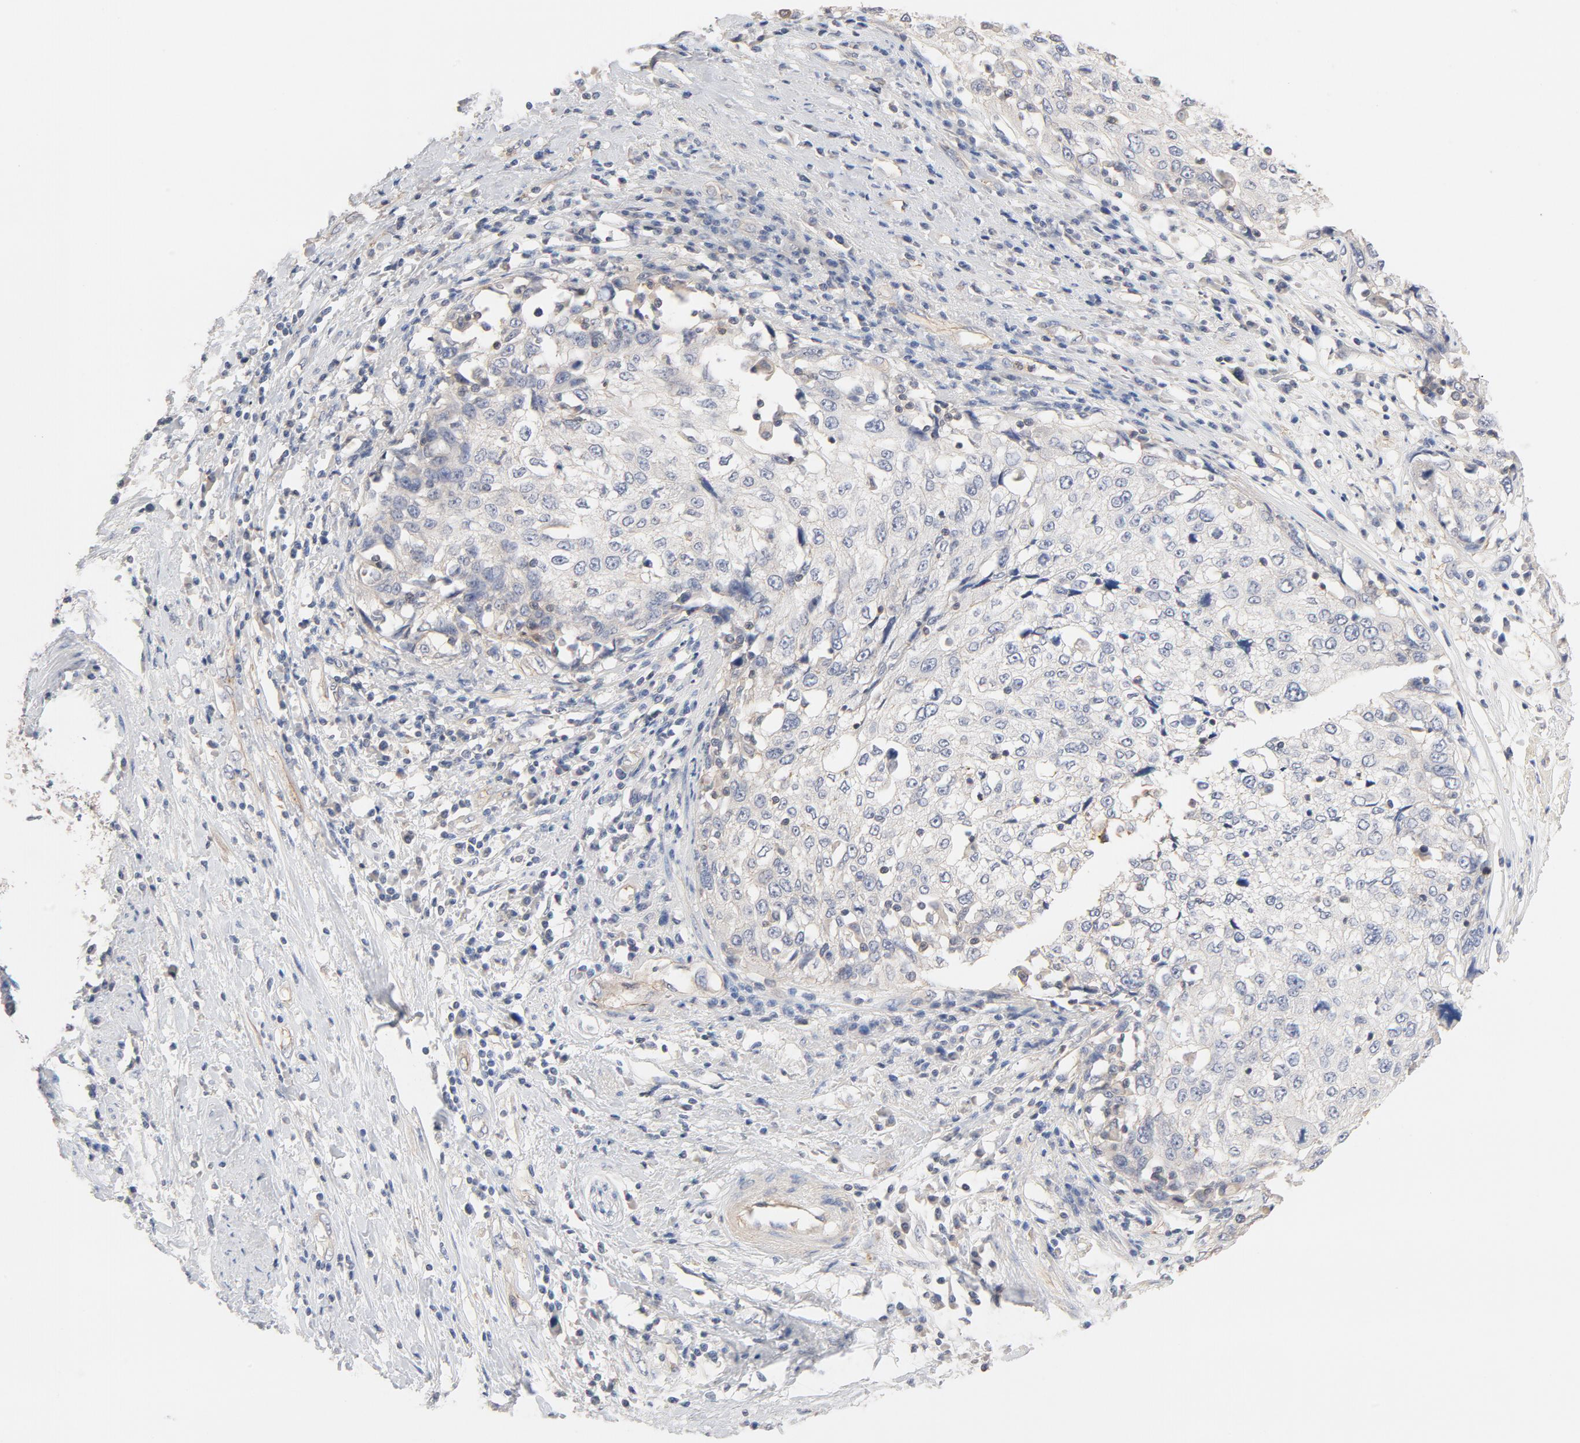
{"staining": {"intensity": "negative", "quantity": "none", "location": "none"}, "tissue": "cervical cancer", "cell_type": "Tumor cells", "image_type": "cancer", "snomed": [{"axis": "morphology", "description": "Squamous cell carcinoma, NOS"}, {"axis": "topography", "description": "Cervix"}], "caption": "Immunohistochemistry (IHC) of human cervical squamous cell carcinoma displays no positivity in tumor cells. Brightfield microscopy of immunohistochemistry (IHC) stained with DAB (brown) and hematoxylin (blue), captured at high magnification.", "gene": "STRN3", "patient": {"sex": "female", "age": 57}}